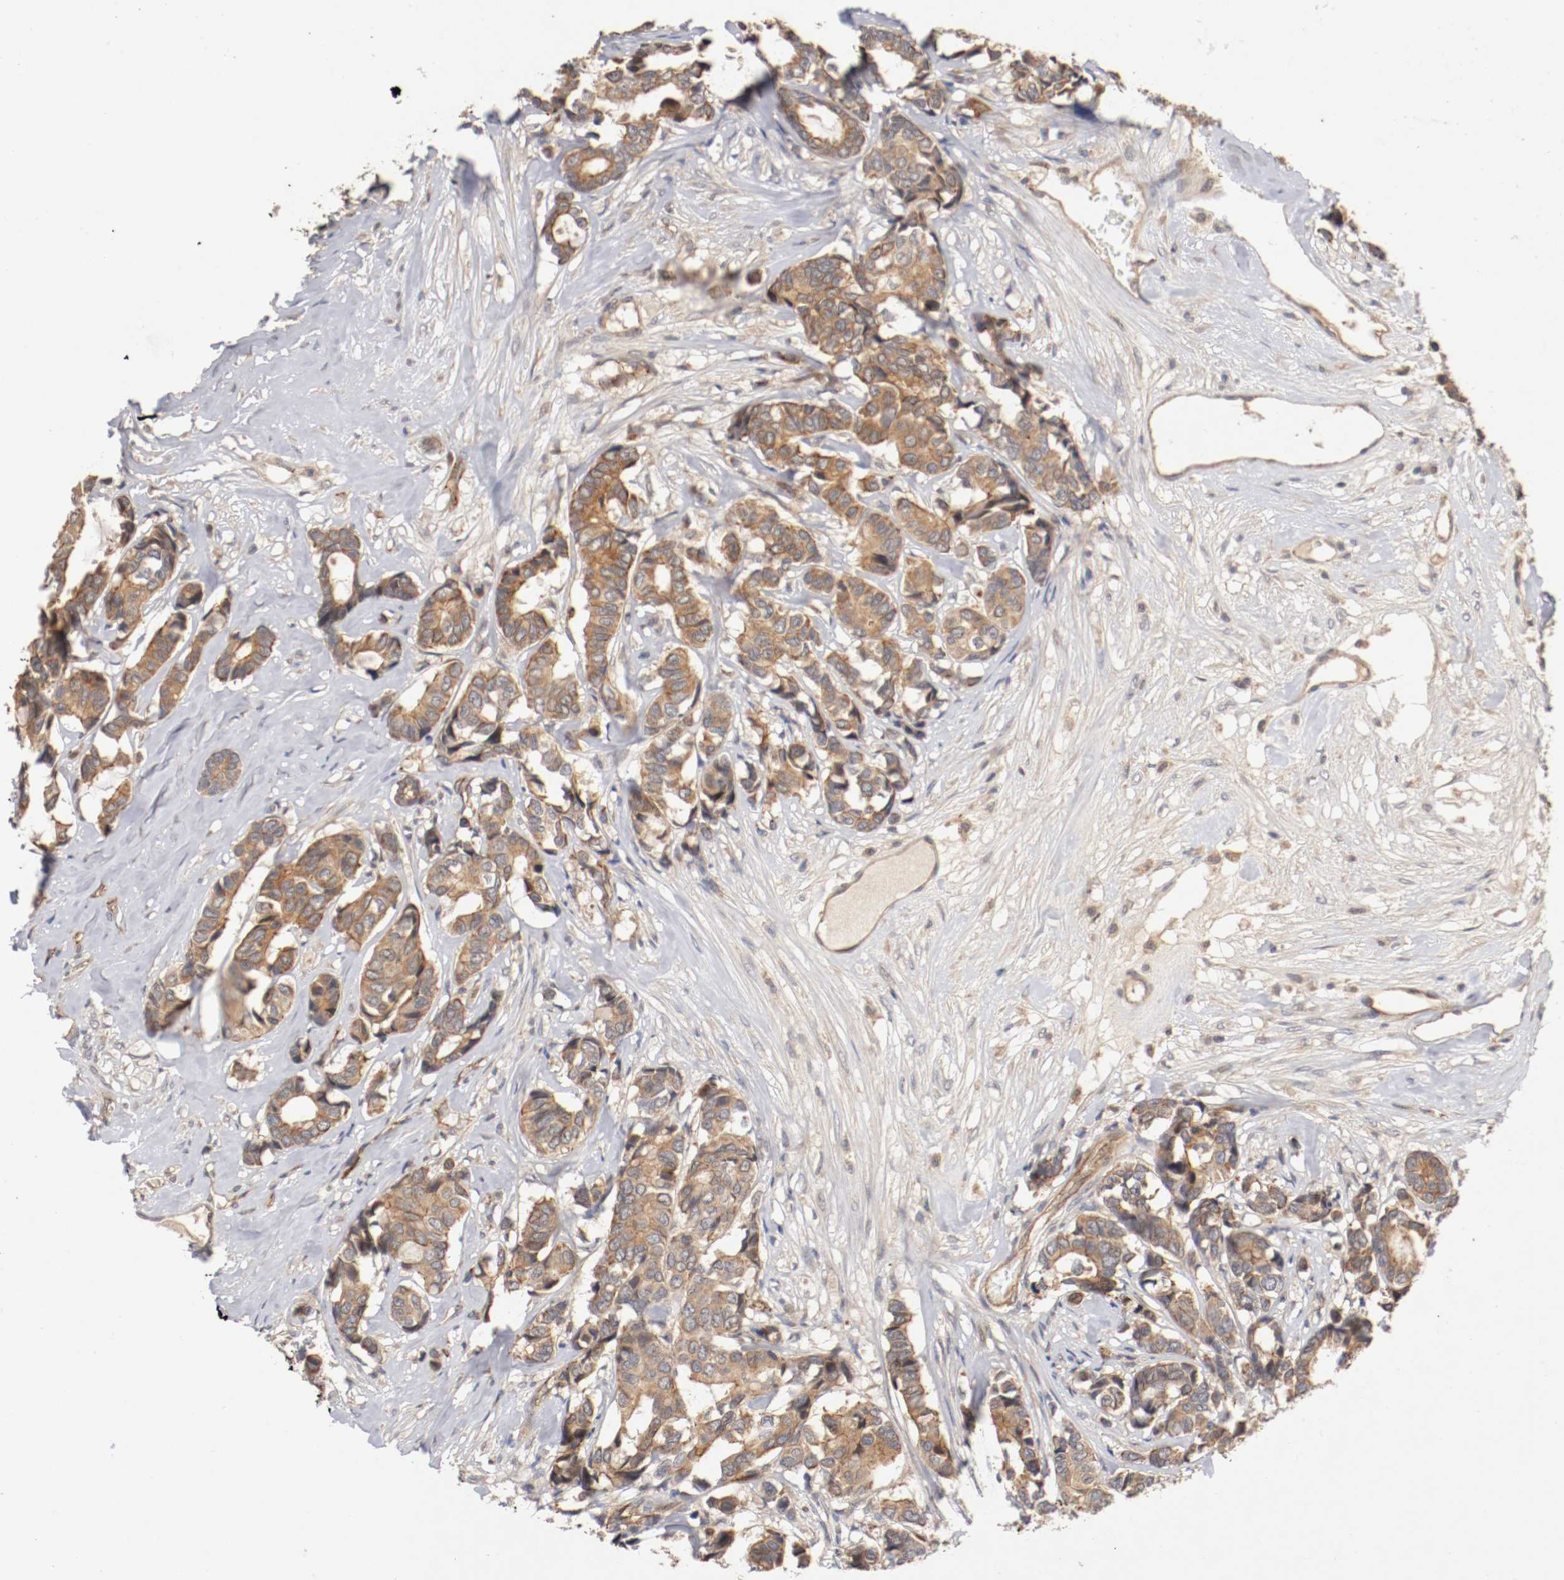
{"staining": {"intensity": "moderate", "quantity": ">75%", "location": "cytoplasmic/membranous"}, "tissue": "breast cancer", "cell_type": "Tumor cells", "image_type": "cancer", "snomed": [{"axis": "morphology", "description": "Duct carcinoma"}, {"axis": "topography", "description": "Breast"}], "caption": "About >75% of tumor cells in human breast cancer demonstrate moderate cytoplasmic/membranous protein positivity as visualized by brown immunohistochemical staining.", "gene": "TYK2", "patient": {"sex": "female", "age": 87}}